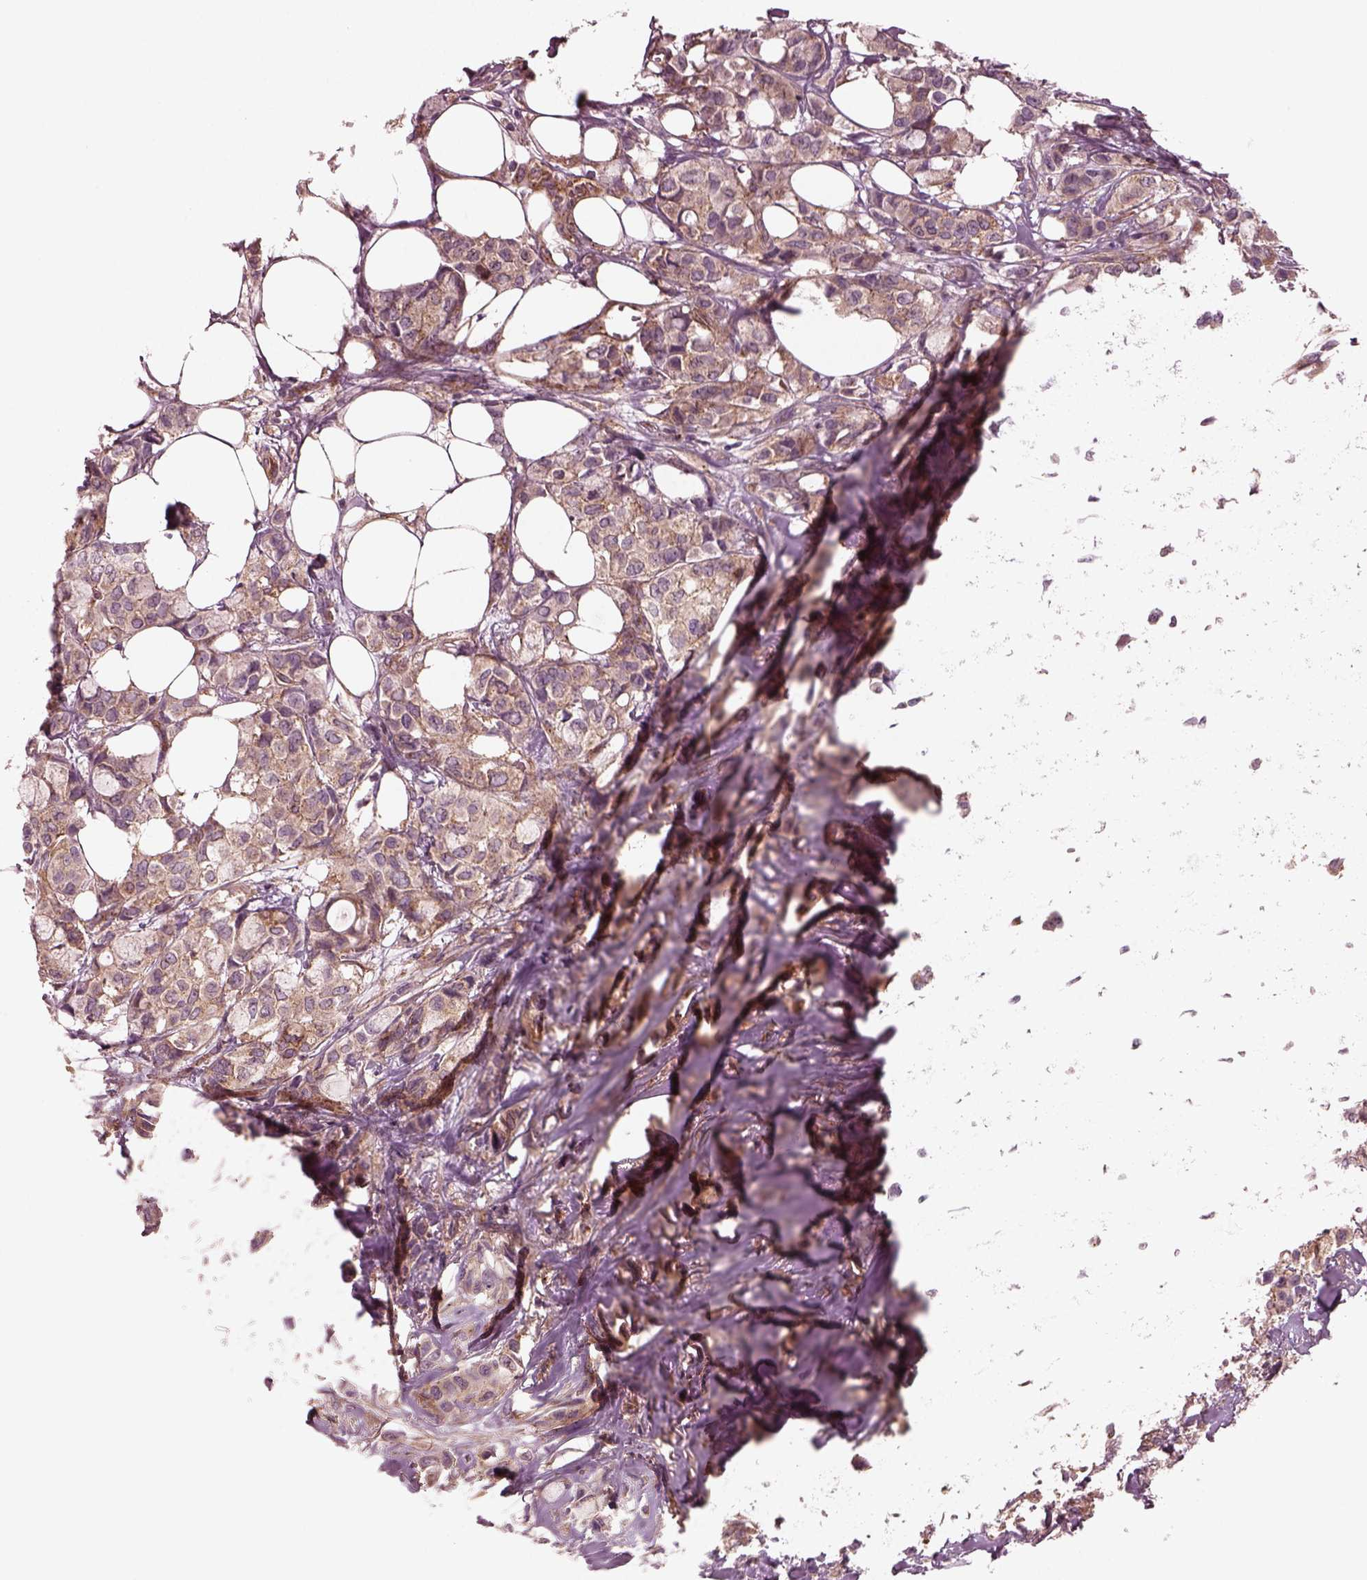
{"staining": {"intensity": "moderate", "quantity": ">75%", "location": "cytoplasmic/membranous"}, "tissue": "breast cancer", "cell_type": "Tumor cells", "image_type": "cancer", "snomed": [{"axis": "morphology", "description": "Duct carcinoma"}, {"axis": "topography", "description": "Breast"}], "caption": "DAB immunohistochemical staining of breast cancer displays moderate cytoplasmic/membranous protein positivity in about >75% of tumor cells.", "gene": "TUBG1", "patient": {"sex": "female", "age": 85}}